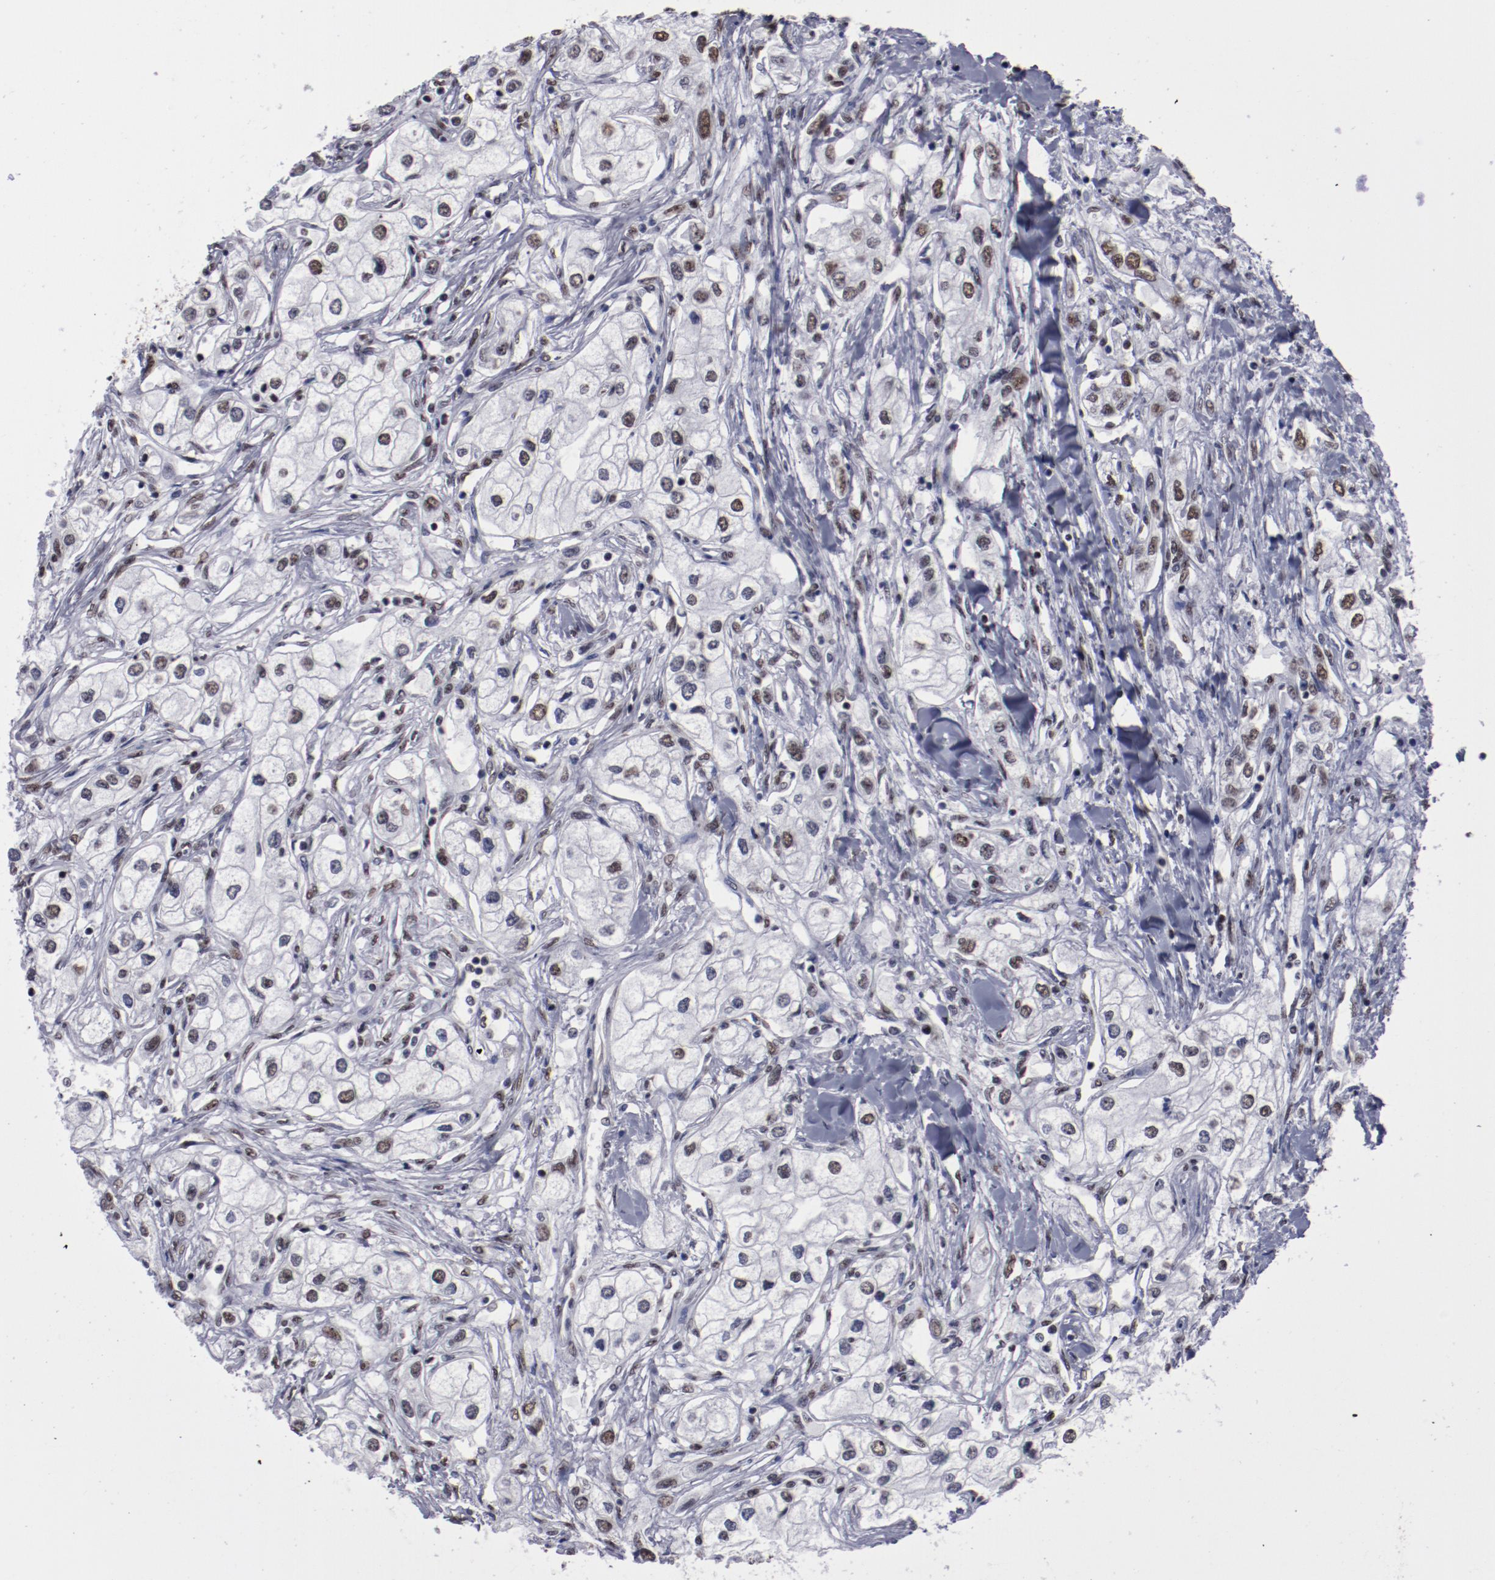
{"staining": {"intensity": "moderate", "quantity": ">75%", "location": "nuclear"}, "tissue": "renal cancer", "cell_type": "Tumor cells", "image_type": "cancer", "snomed": [{"axis": "morphology", "description": "Adenocarcinoma, NOS"}, {"axis": "topography", "description": "Kidney"}], "caption": "Protein staining of renal cancer tissue shows moderate nuclear positivity in about >75% of tumor cells. Nuclei are stained in blue.", "gene": "HNRNPA2B1", "patient": {"sex": "male", "age": 57}}